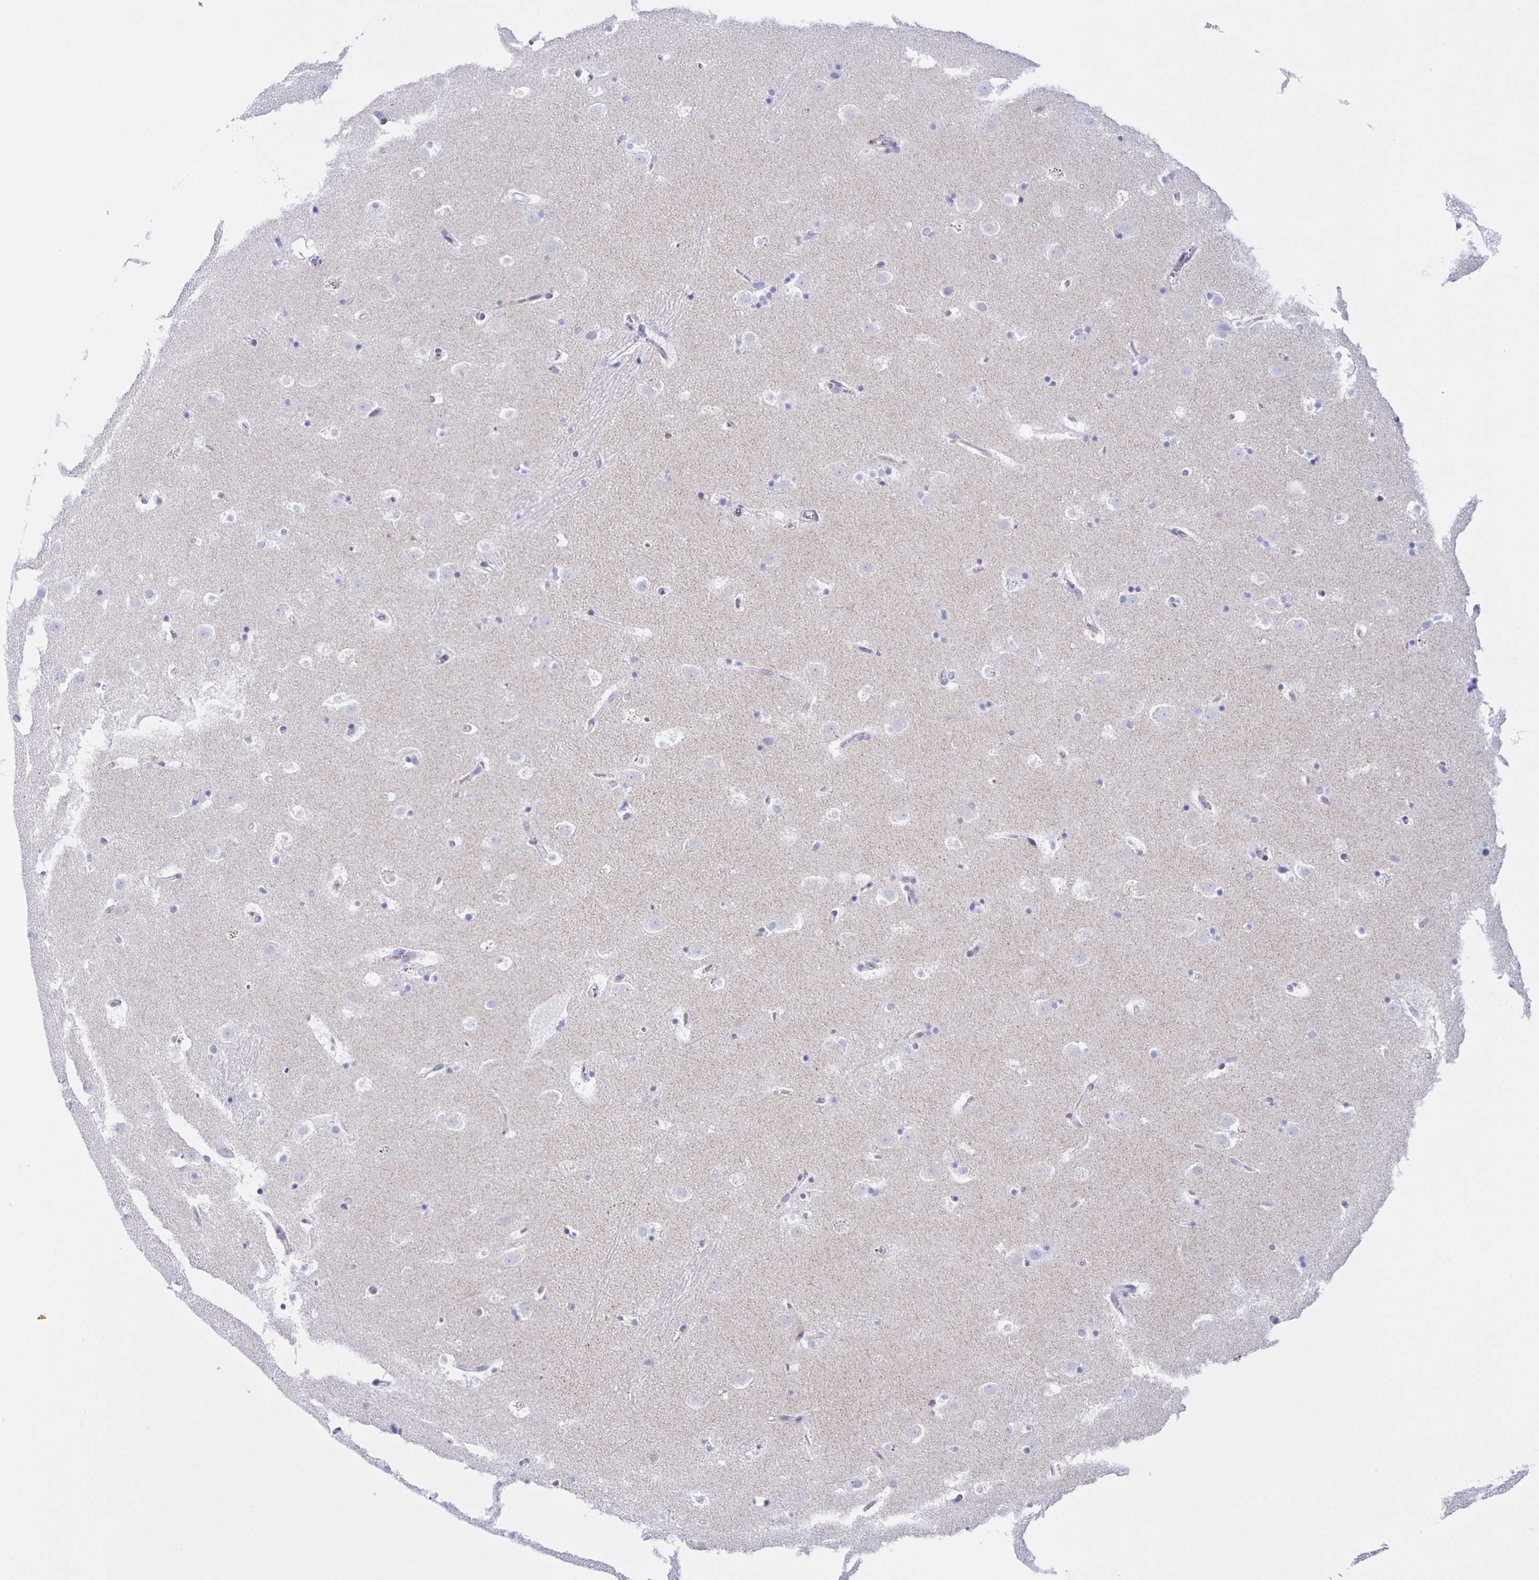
{"staining": {"intensity": "negative", "quantity": "none", "location": "none"}, "tissue": "caudate", "cell_type": "Glial cells", "image_type": "normal", "snomed": [{"axis": "morphology", "description": "Normal tissue, NOS"}, {"axis": "topography", "description": "Lateral ventricle wall"}], "caption": "IHC image of normal caudate stained for a protein (brown), which shows no expression in glial cells.", "gene": "AQP6", "patient": {"sex": "male", "age": 37}}